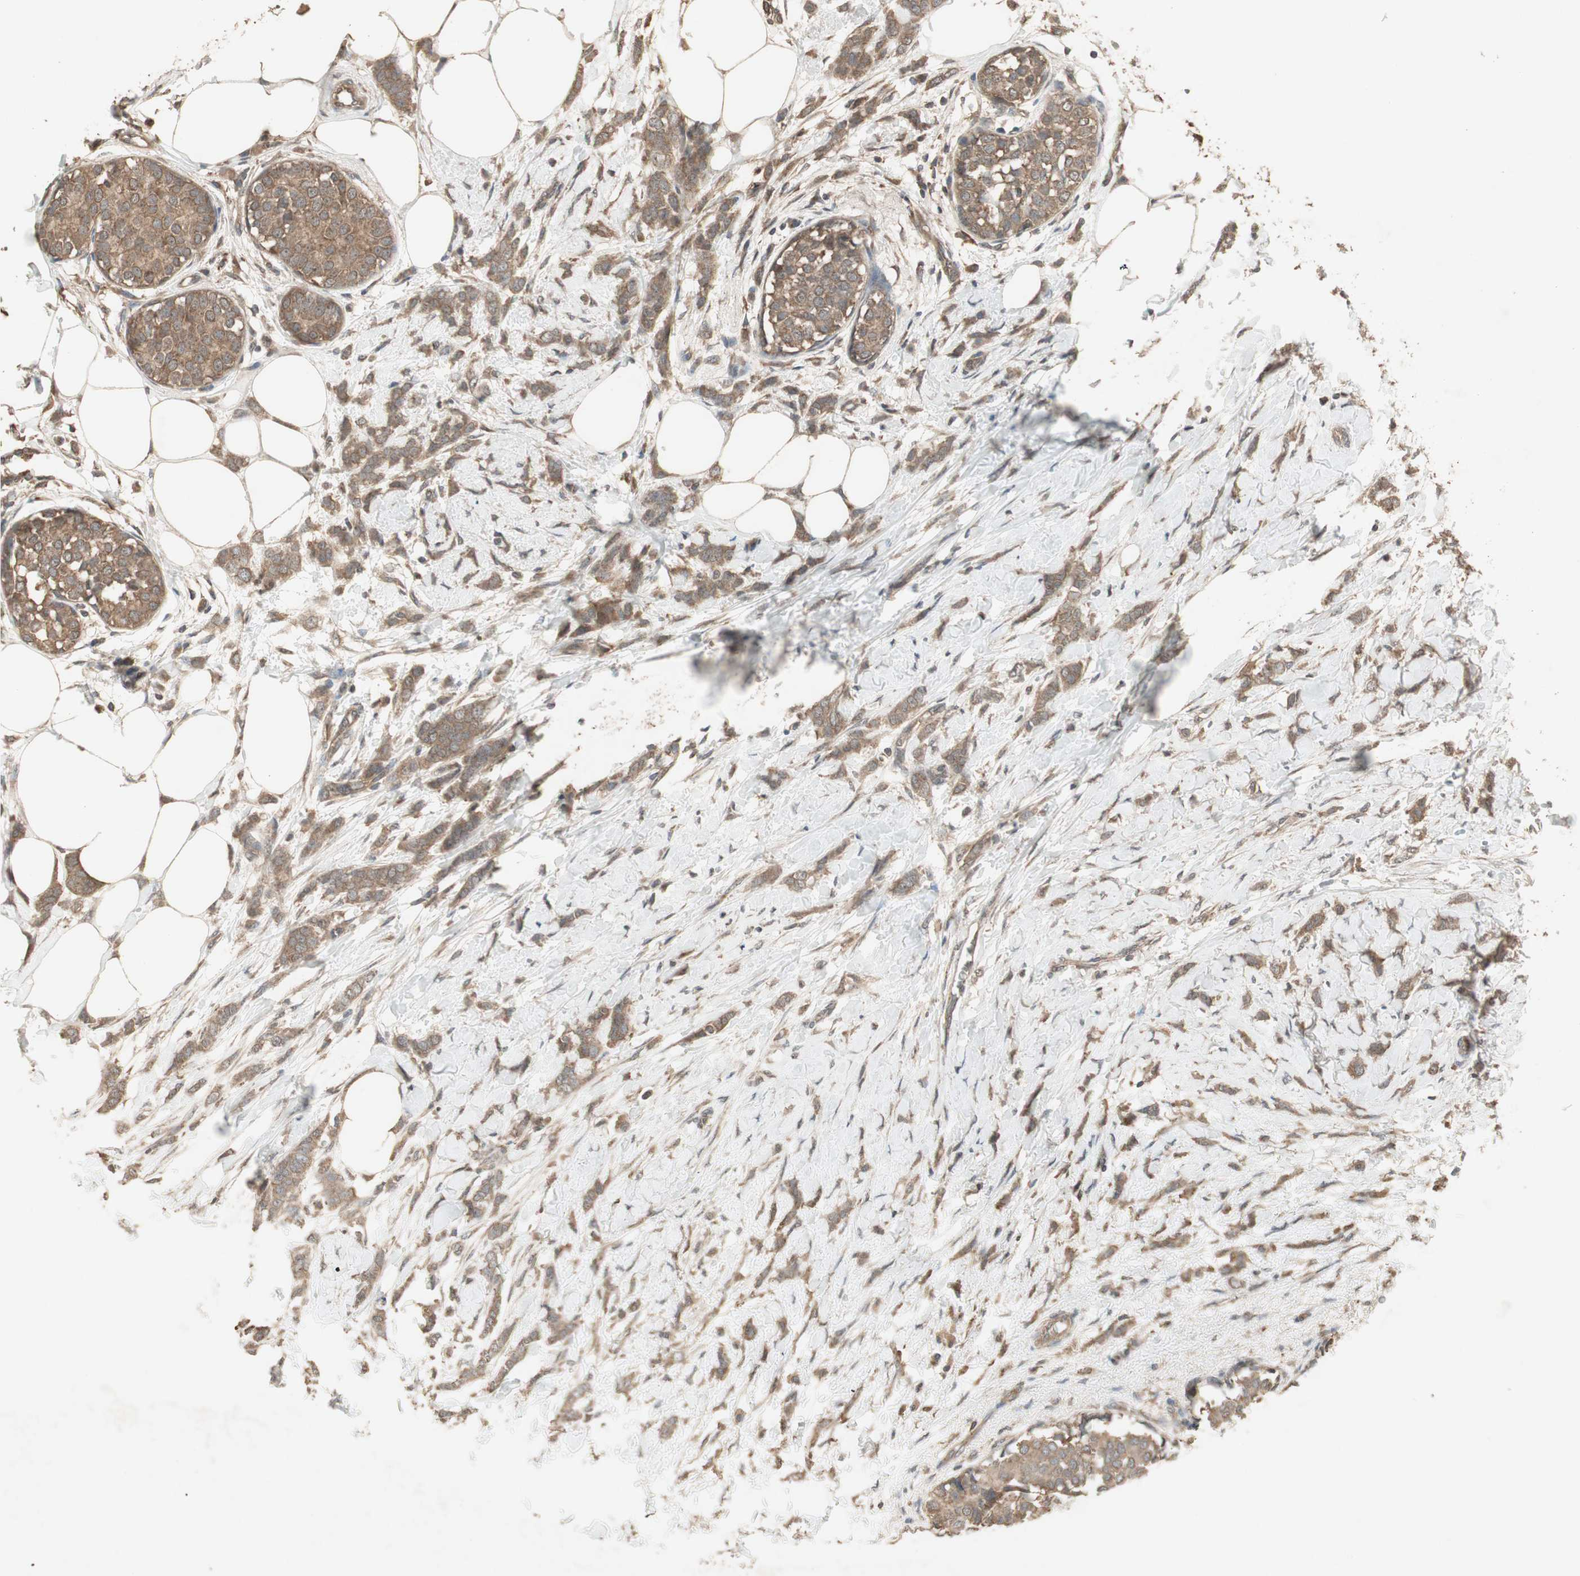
{"staining": {"intensity": "moderate", "quantity": ">75%", "location": "cytoplasmic/membranous"}, "tissue": "breast cancer", "cell_type": "Tumor cells", "image_type": "cancer", "snomed": [{"axis": "morphology", "description": "Lobular carcinoma, in situ"}, {"axis": "morphology", "description": "Lobular carcinoma"}, {"axis": "topography", "description": "Breast"}], "caption": "This image reveals breast lobular carcinoma stained with IHC to label a protein in brown. The cytoplasmic/membranous of tumor cells show moderate positivity for the protein. Nuclei are counter-stained blue.", "gene": "UBAC1", "patient": {"sex": "female", "age": 41}}